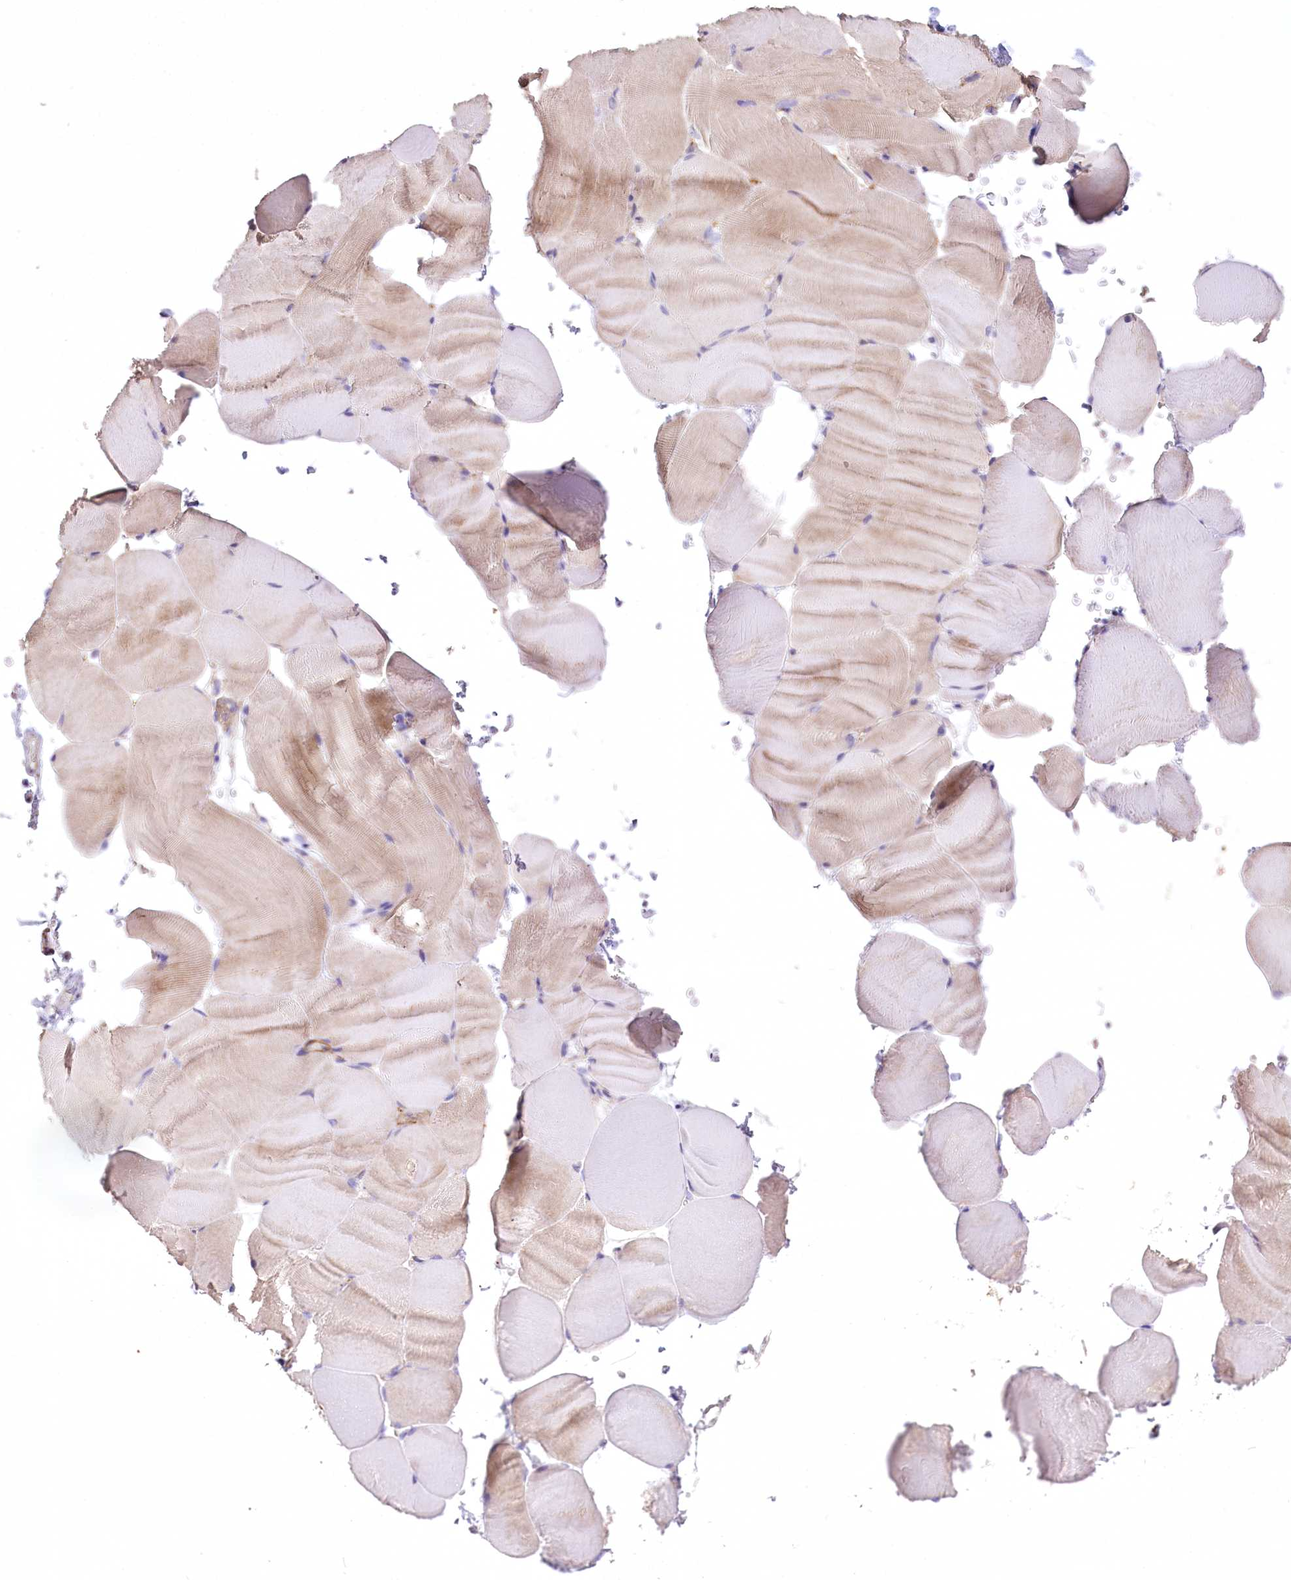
{"staining": {"intensity": "weak", "quantity": "<25%", "location": "cytoplasmic/membranous"}, "tissue": "skeletal muscle", "cell_type": "Myocytes", "image_type": "normal", "snomed": [{"axis": "morphology", "description": "Normal tissue, NOS"}, {"axis": "topography", "description": "Skeletal muscle"}, {"axis": "topography", "description": "Parathyroid gland"}], "caption": "A high-resolution micrograph shows immunohistochemistry (IHC) staining of benign skeletal muscle, which displays no significant positivity in myocytes.", "gene": "ANGPTL3", "patient": {"sex": "female", "age": 37}}